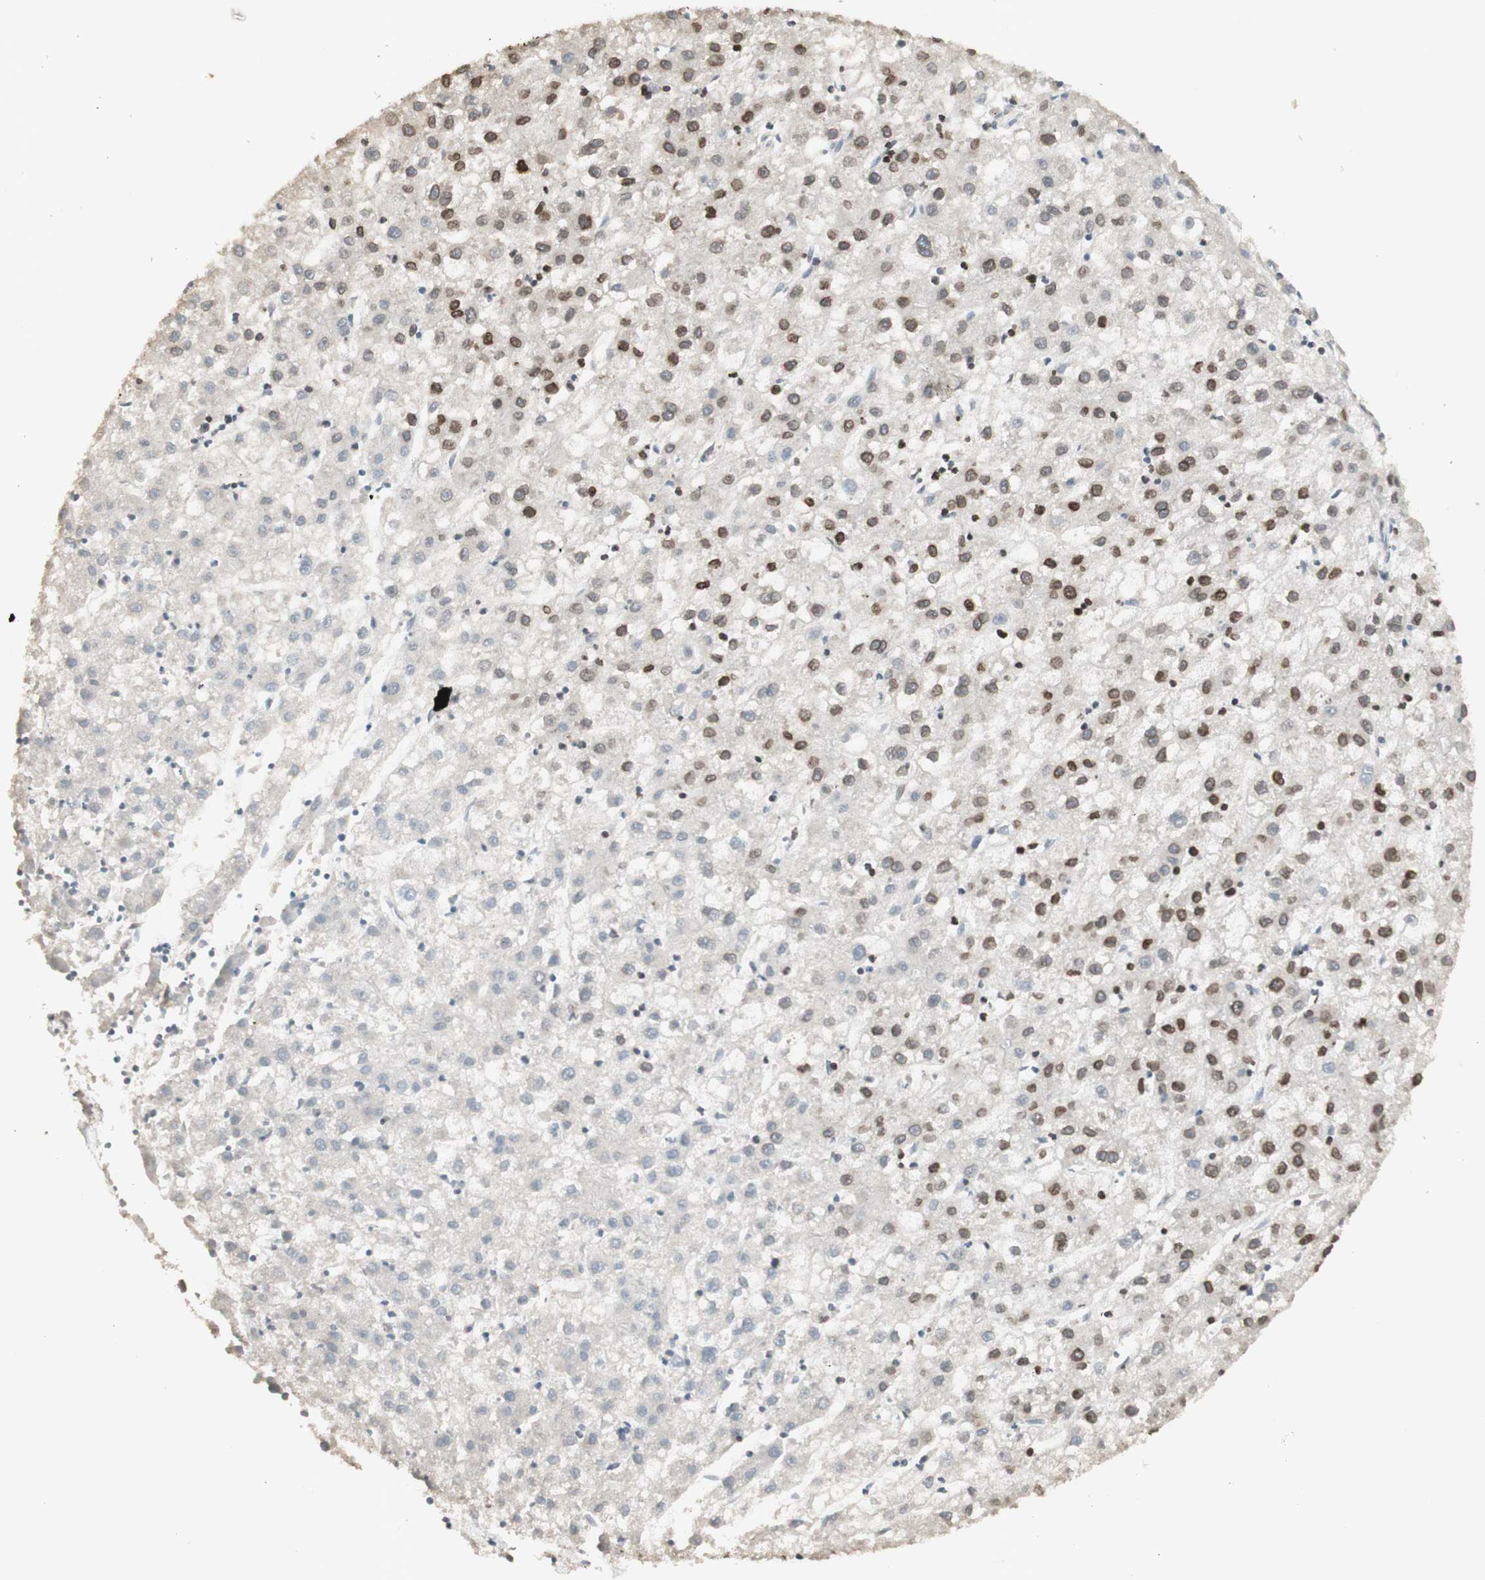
{"staining": {"intensity": "moderate", "quantity": "25%-75%", "location": "cytoplasmic/membranous,nuclear"}, "tissue": "liver cancer", "cell_type": "Tumor cells", "image_type": "cancer", "snomed": [{"axis": "morphology", "description": "Carcinoma, Hepatocellular, NOS"}, {"axis": "topography", "description": "Liver"}], "caption": "Liver cancer stained with a brown dye displays moderate cytoplasmic/membranous and nuclear positive expression in approximately 25%-75% of tumor cells.", "gene": "TMPO", "patient": {"sex": "male", "age": 72}}